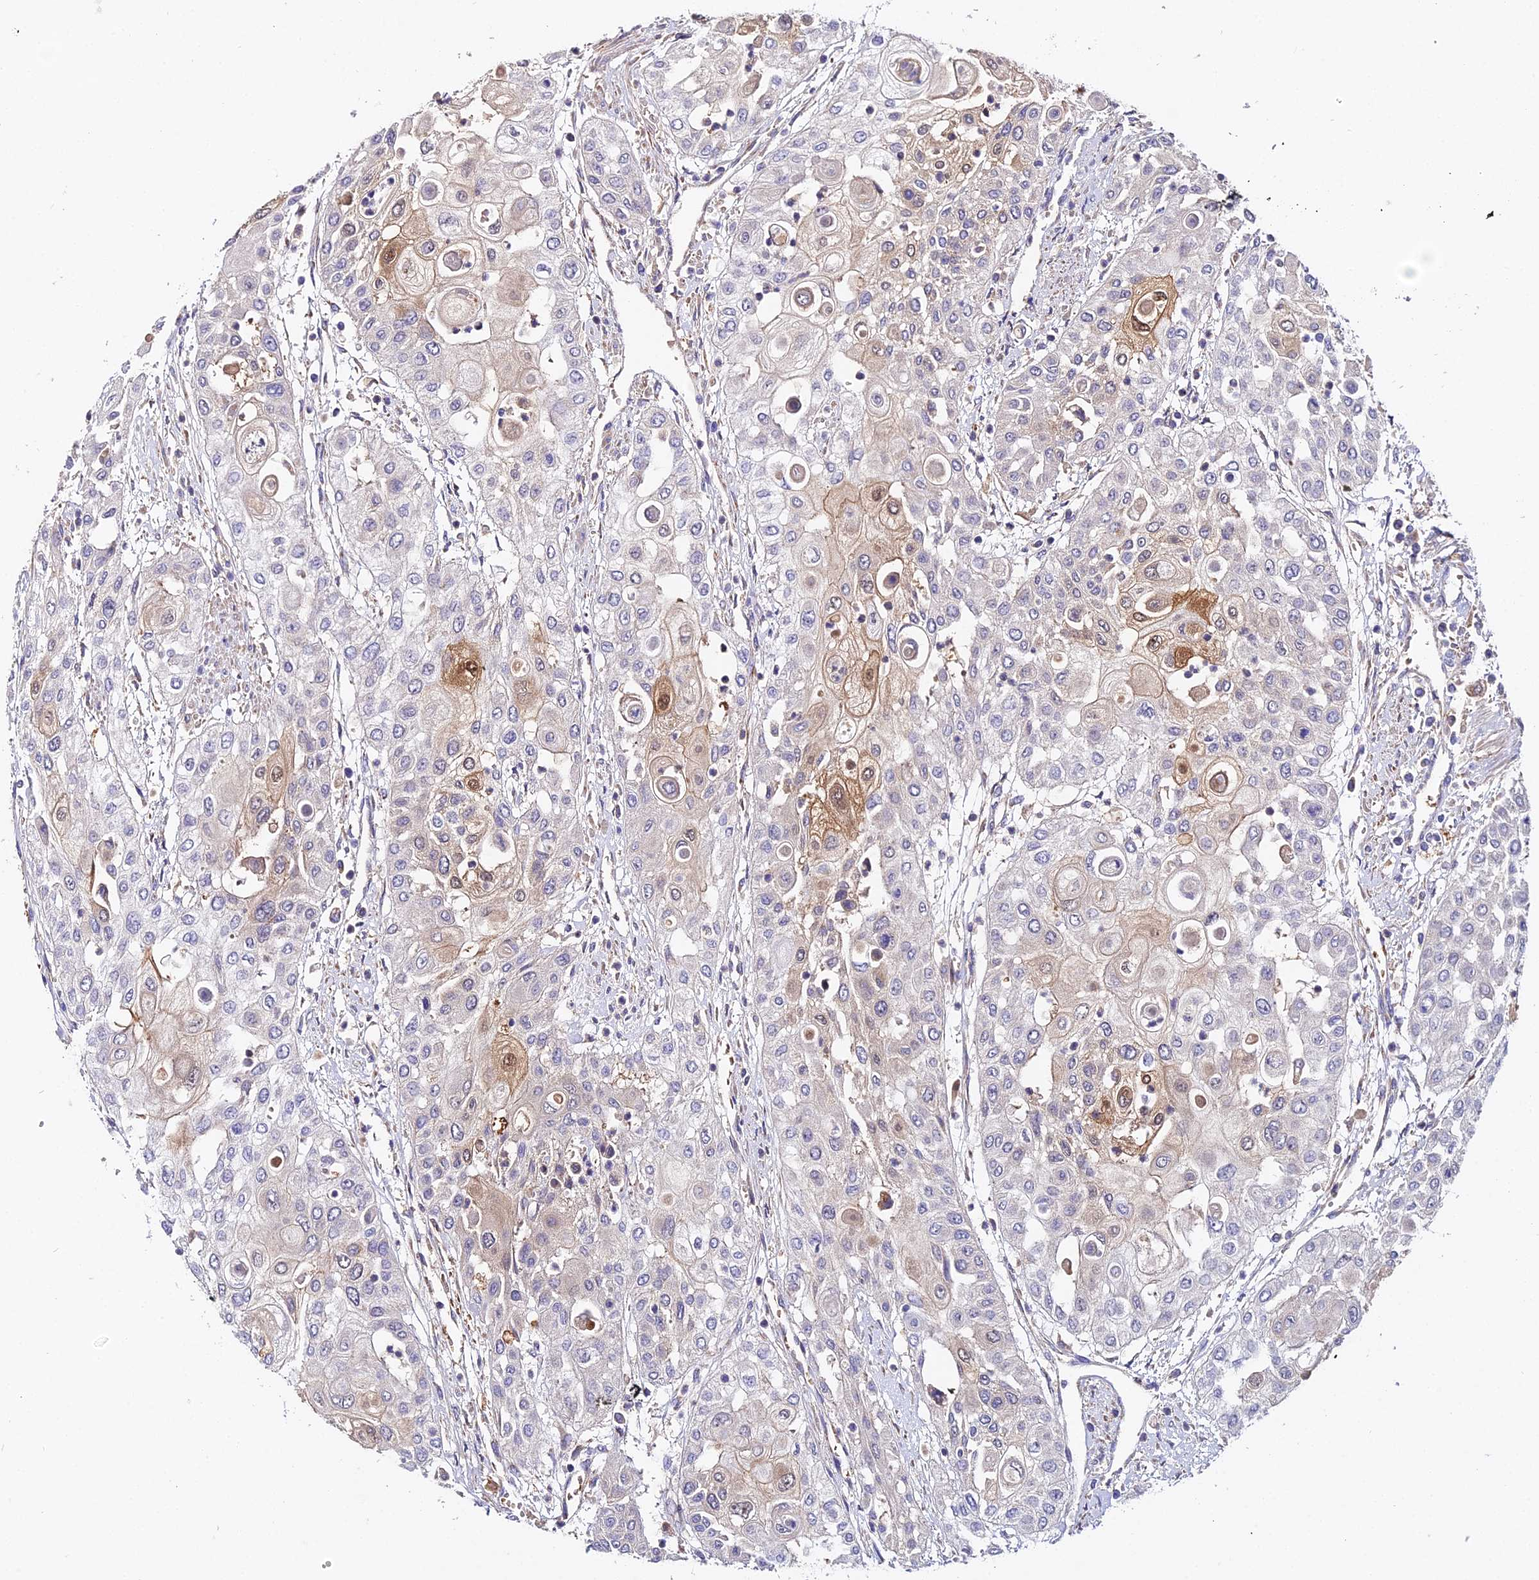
{"staining": {"intensity": "moderate", "quantity": "<25%", "location": "cytoplasmic/membranous,nuclear"}, "tissue": "urothelial cancer", "cell_type": "Tumor cells", "image_type": "cancer", "snomed": [{"axis": "morphology", "description": "Urothelial carcinoma, High grade"}, {"axis": "topography", "description": "Urinary bladder"}], "caption": "Immunohistochemistry micrograph of neoplastic tissue: human urothelial cancer stained using immunohistochemistry shows low levels of moderate protein expression localized specifically in the cytoplasmic/membranous and nuclear of tumor cells, appearing as a cytoplasmic/membranous and nuclear brown color.", "gene": "ZBED8", "patient": {"sex": "female", "age": 79}}